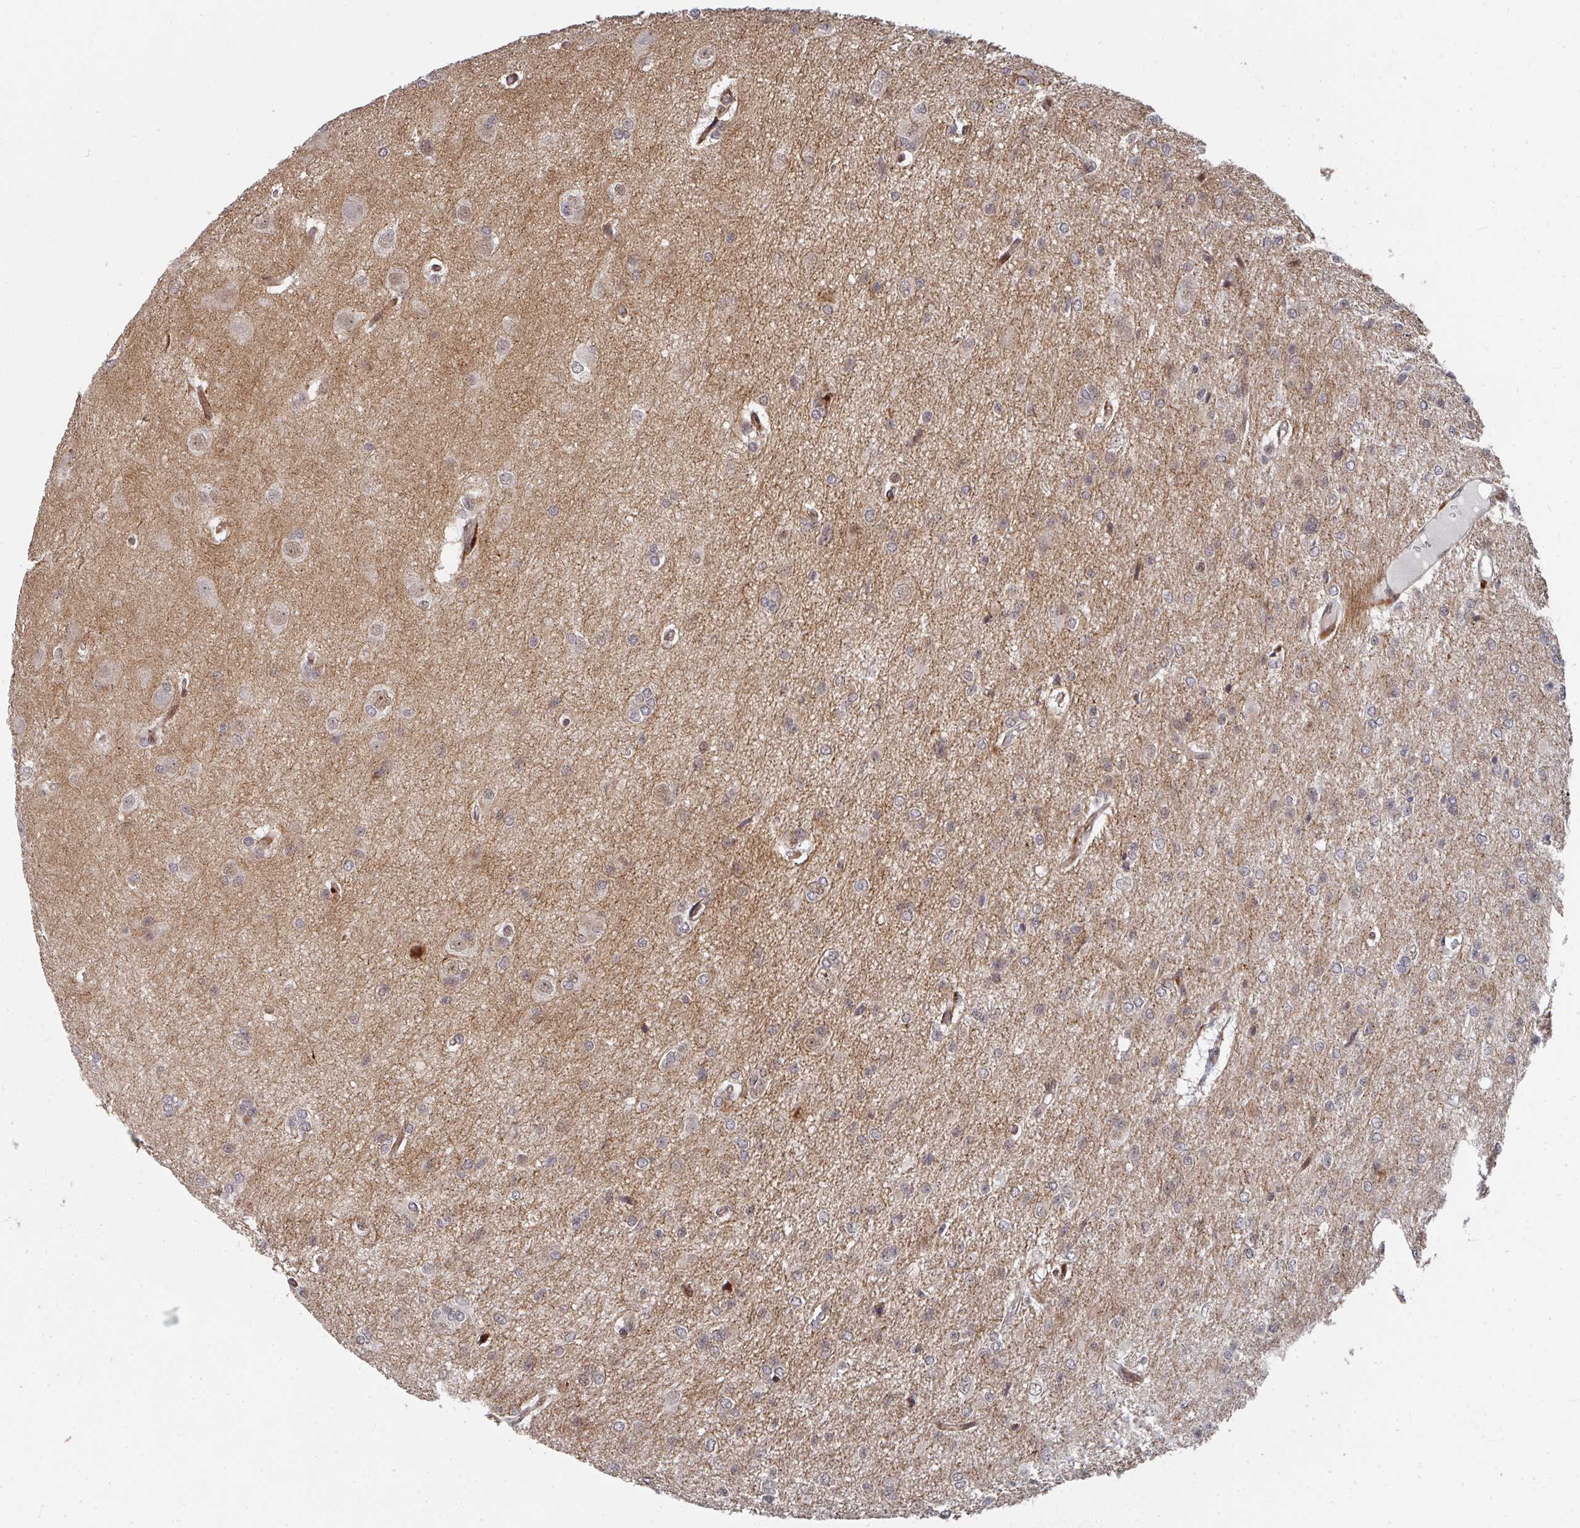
{"staining": {"intensity": "weak", "quantity": "25%-75%", "location": "cytoplasmic/membranous"}, "tissue": "glioma", "cell_type": "Tumor cells", "image_type": "cancer", "snomed": [{"axis": "morphology", "description": "Glioma, malignant, Low grade"}, {"axis": "topography", "description": "Brain"}], "caption": "Brown immunohistochemical staining in human malignant glioma (low-grade) displays weak cytoplasmic/membranous expression in approximately 25%-75% of tumor cells. (Brightfield microscopy of DAB IHC at high magnification).", "gene": "RBBP5", "patient": {"sex": "male", "age": 26}}